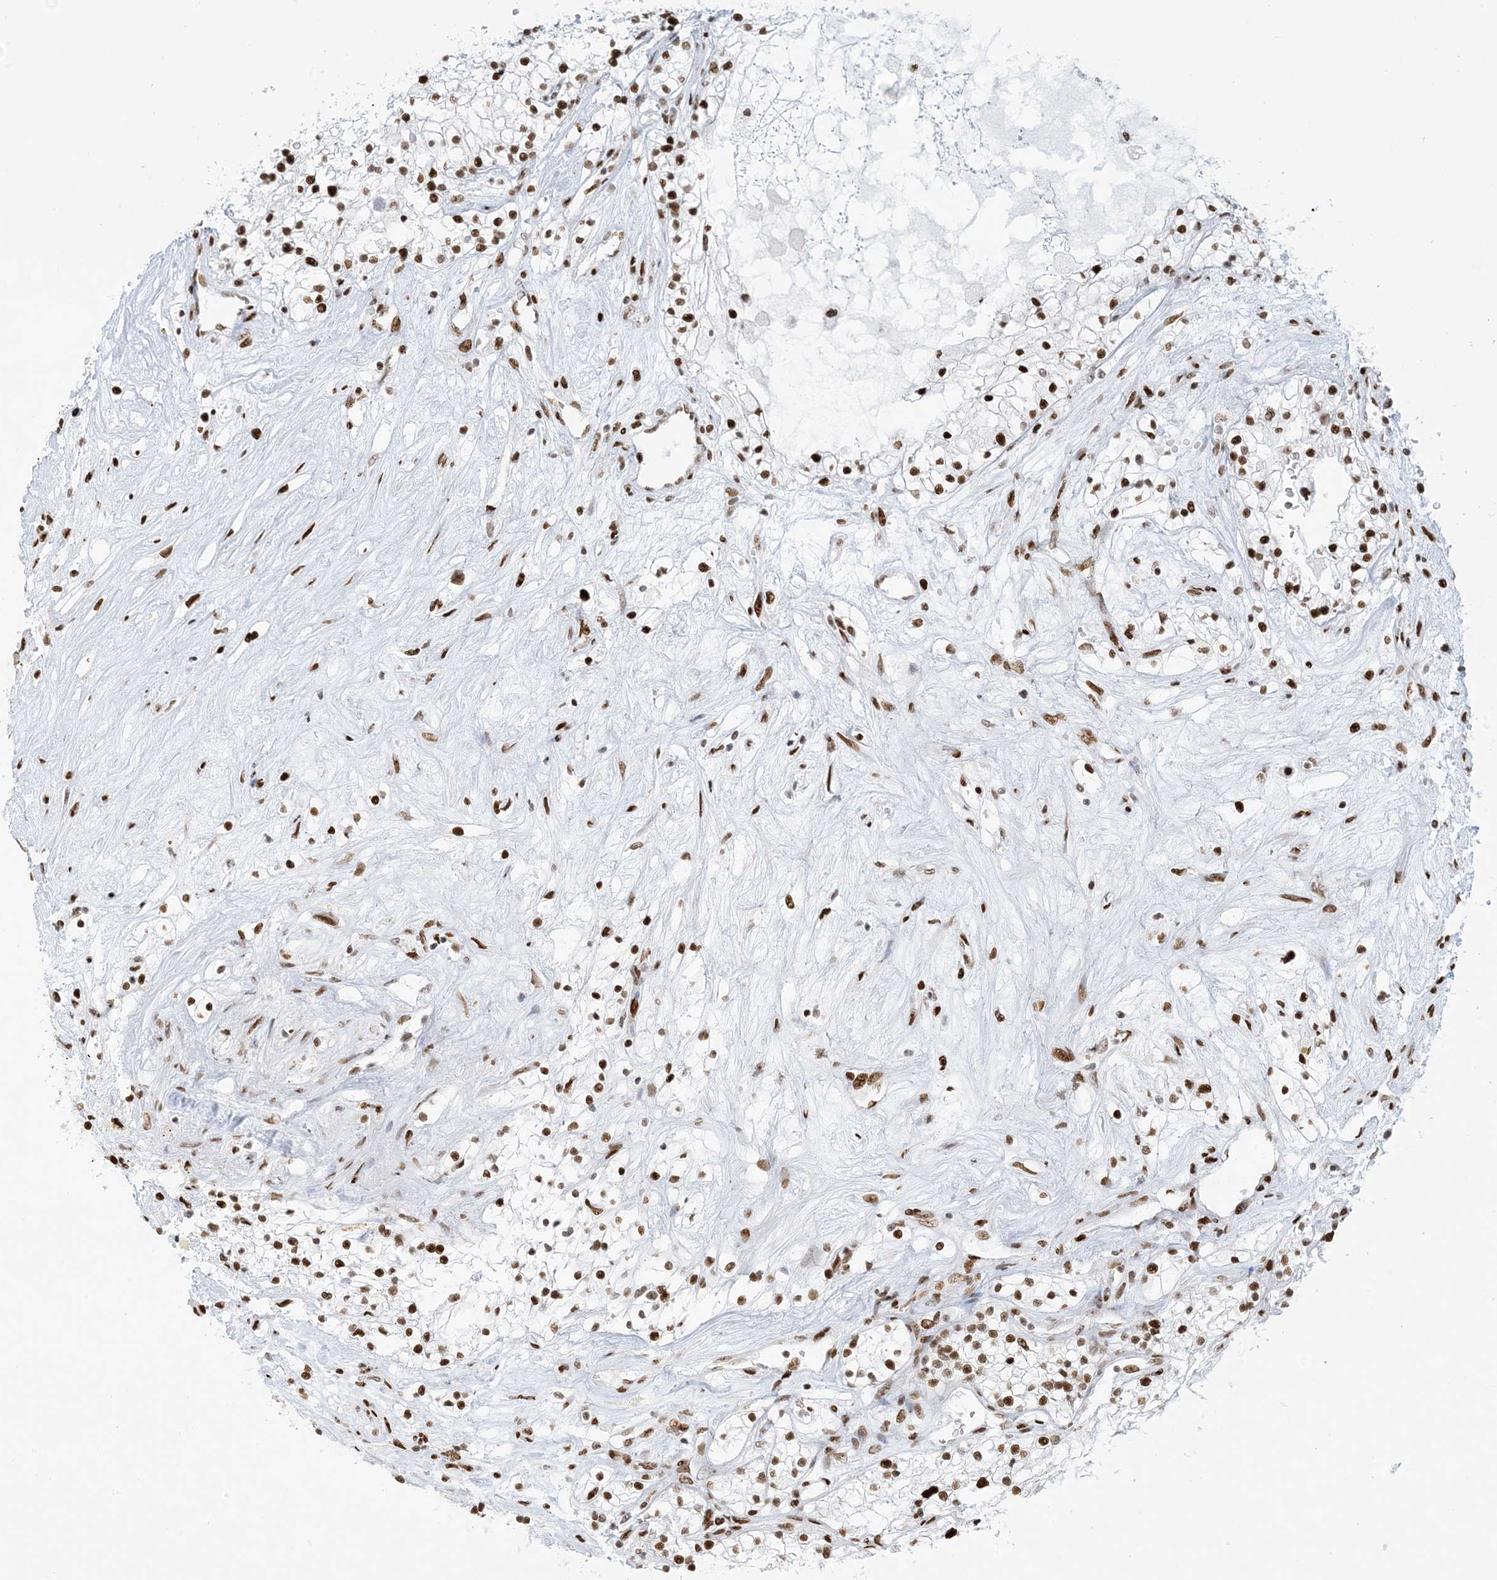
{"staining": {"intensity": "strong", "quantity": ">75%", "location": "nuclear"}, "tissue": "renal cancer", "cell_type": "Tumor cells", "image_type": "cancer", "snomed": [{"axis": "morphology", "description": "Normal tissue, NOS"}, {"axis": "morphology", "description": "Adenocarcinoma, NOS"}, {"axis": "topography", "description": "Kidney"}], "caption": "Tumor cells display high levels of strong nuclear staining in about >75% of cells in human renal cancer.", "gene": "STAG1", "patient": {"sex": "male", "age": 68}}